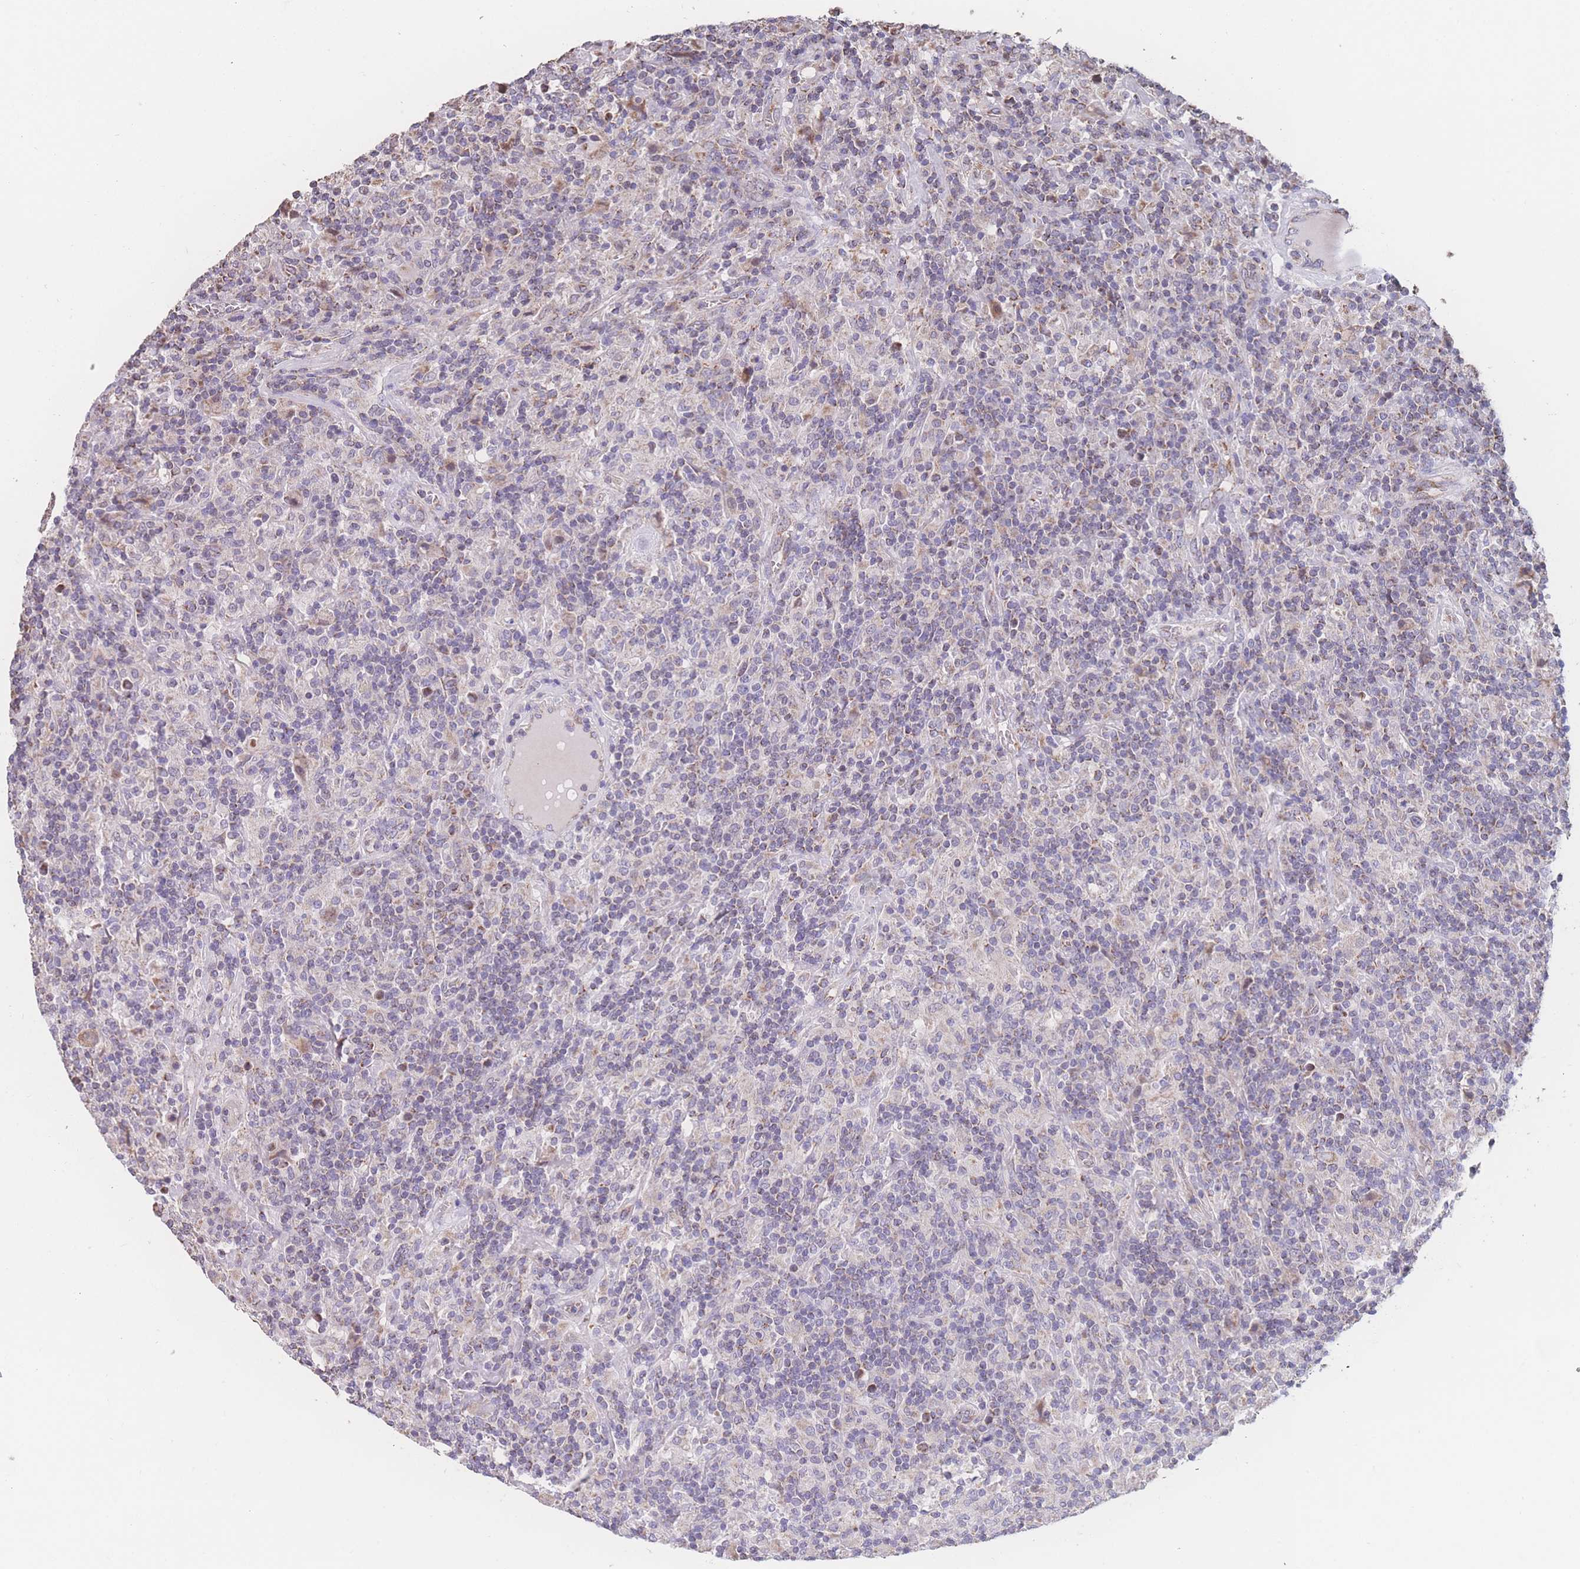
{"staining": {"intensity": "negative", "quantity": "none", "location": "none"}, "tissue": "lymphoma", "cell_type": "Tumor cells", "image_type": "cancer", "snomed": [{"axis": "morphology", "description": "Hodgkin's disease, NOS"}, {"axis": "topography", "description": "Lymph node"}], "caption": "A photomicrograph of human lymphoma is negative for staining in tumor cells.", "gene": "SGSM3", "patient": {"sex": "male", "age": 70}}